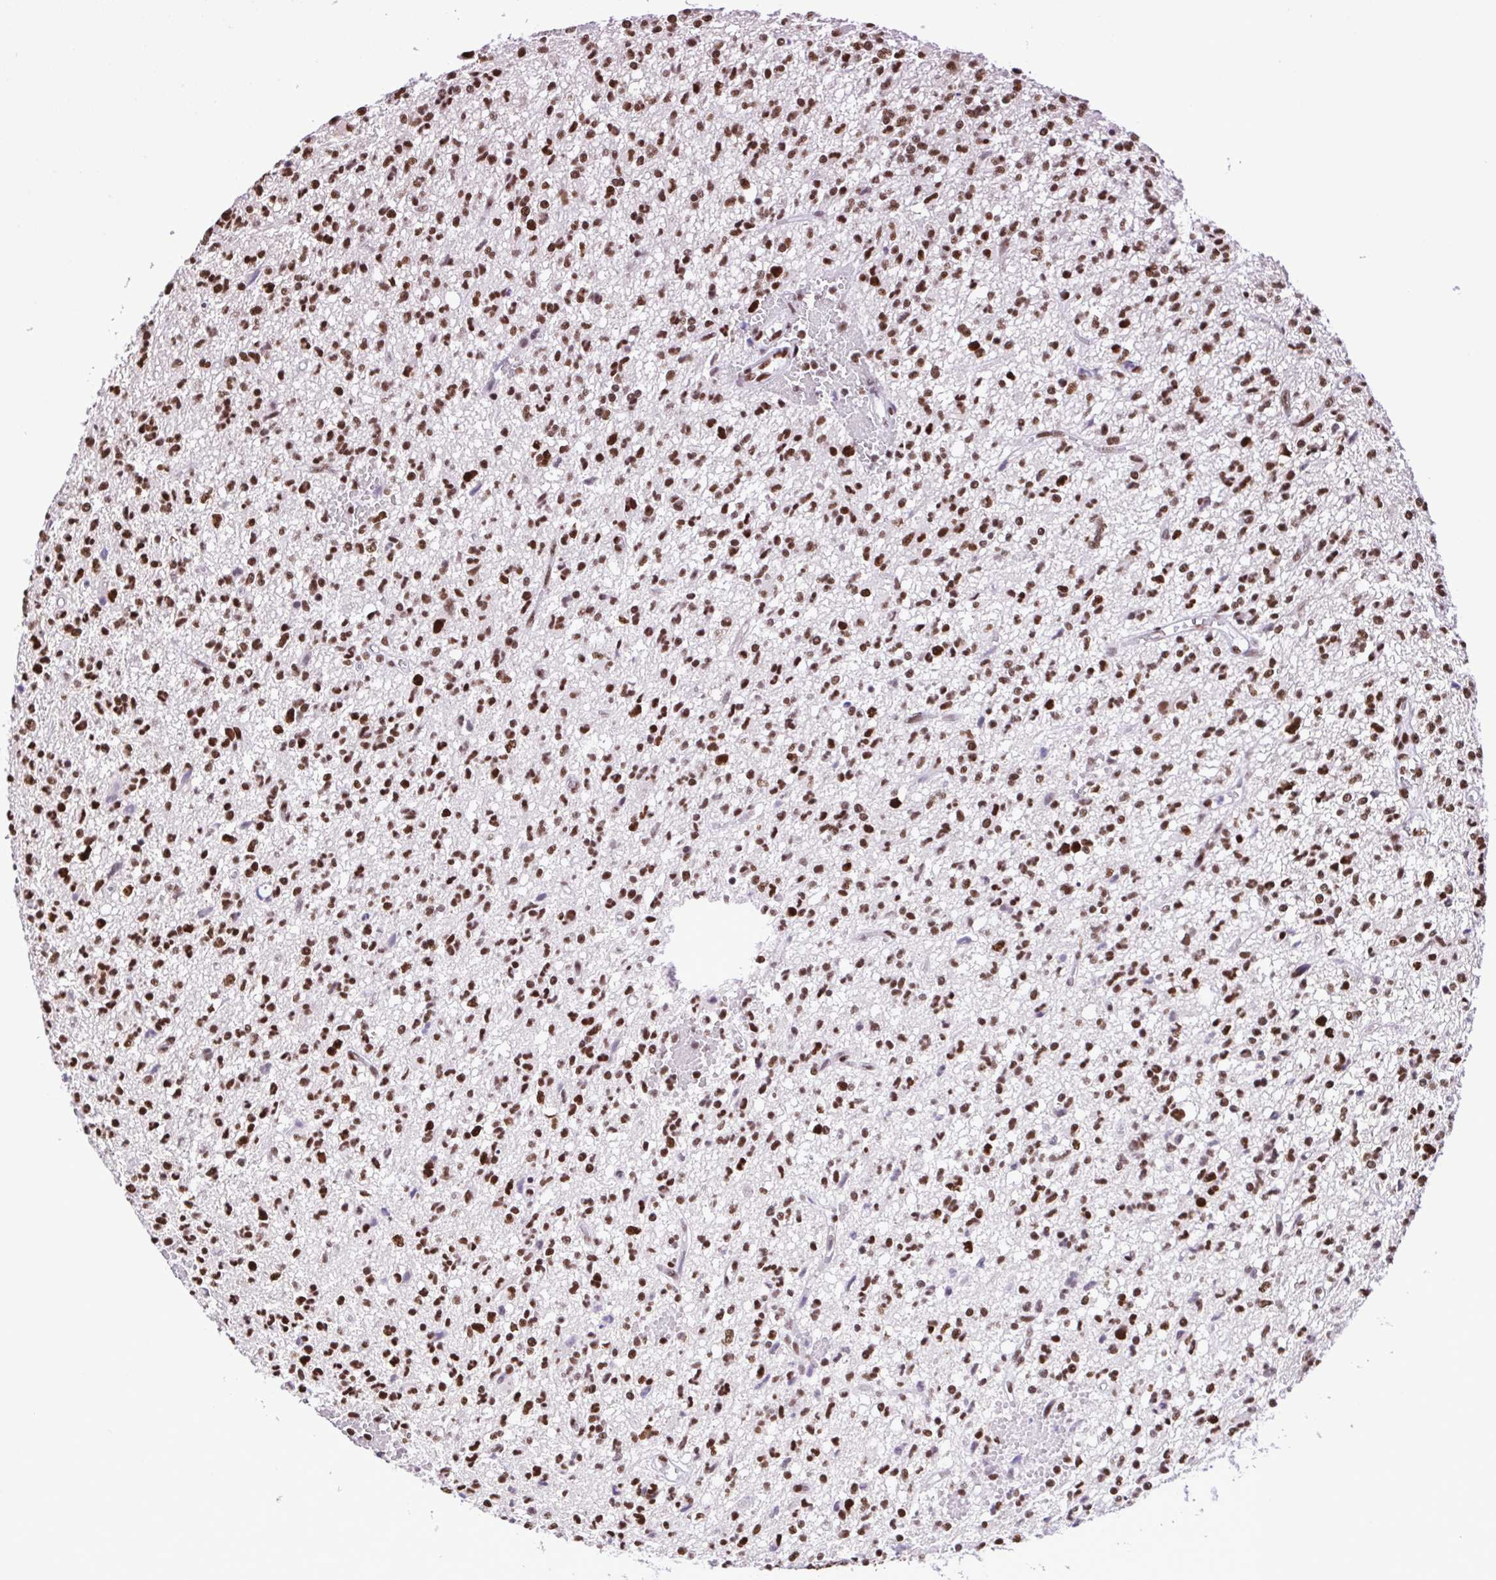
{"staining": {"intensity": "strong", "quantity": ">75%", "location": "nuclear"}, "tissue": "glioma", "cell_type": "Tumor cells", "image_type": "cancer", "snomed": [{"axis": "morphology", "description": "Glioma, malignant, Low grade"}, {"axis": "topography", "description": "Brain"}], "caption": "This micrograph demonstrates IHC staining of malignant glioma (low-grade), with high strong nuclear positivity in about >75% of tumor cells.", "gene": "TRIM28", "patient": {"sex": "male", "age": 64}}